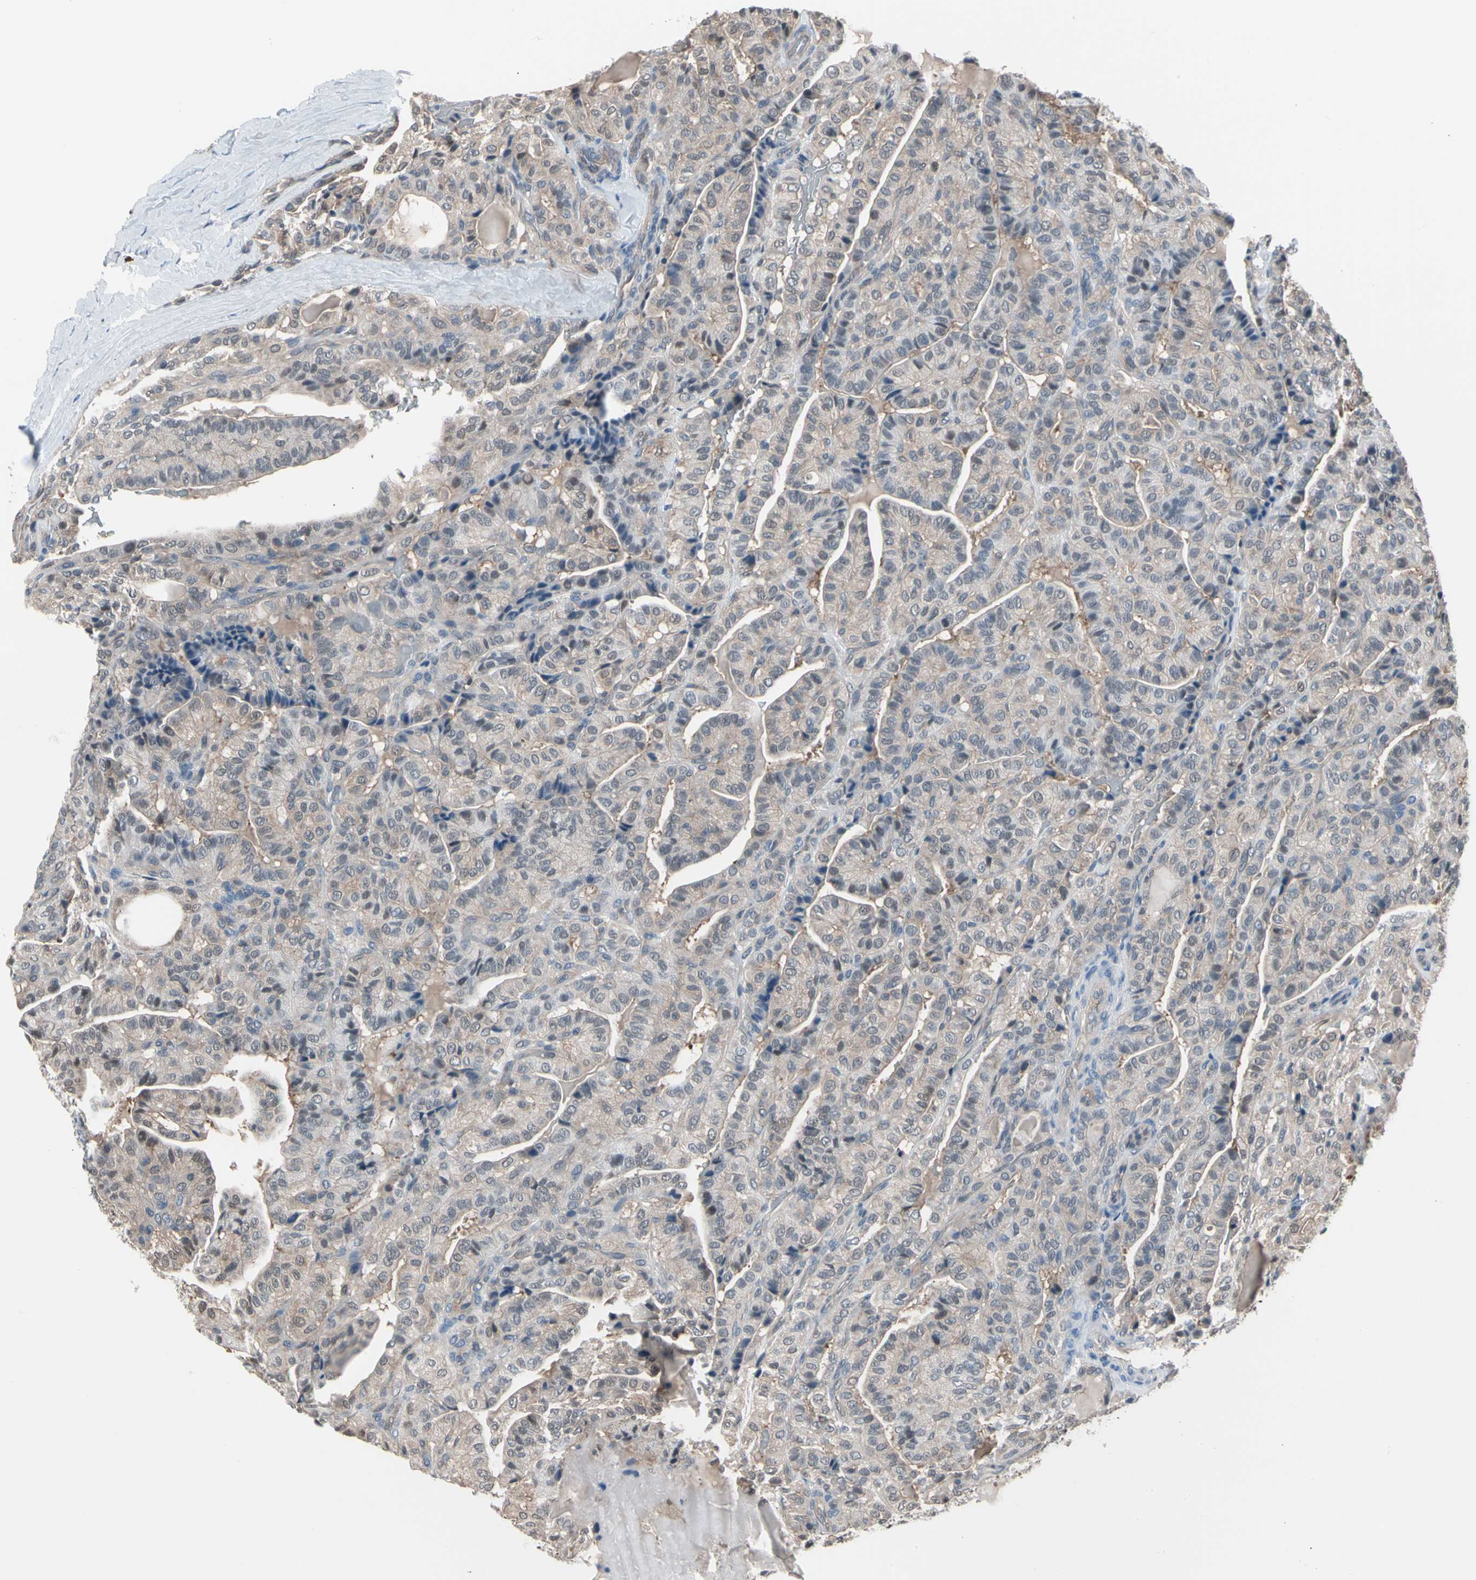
{"staining": {"intensity": "weak", "quantity": ">75%", "location": "cytoplasmic/membranous"}, "tissue": "thyroid cancer", "cell_type": "Tumor cells", "image_type": "cancer", "snomed": [{"axis": "morphology", "description": "Papillary adenocarcinoma, NOS"}, {"axis": "topography", "description": "Thyroid gland"}], "caption": "This is an image of IHC staining of thyroid cancer (papillary adenocarcinoma), which shows weak expression in the cytoplasmic/membranous of tumor cells.", "gene": "PSMA2", "patient": {"sex": "male", "age": 77}}